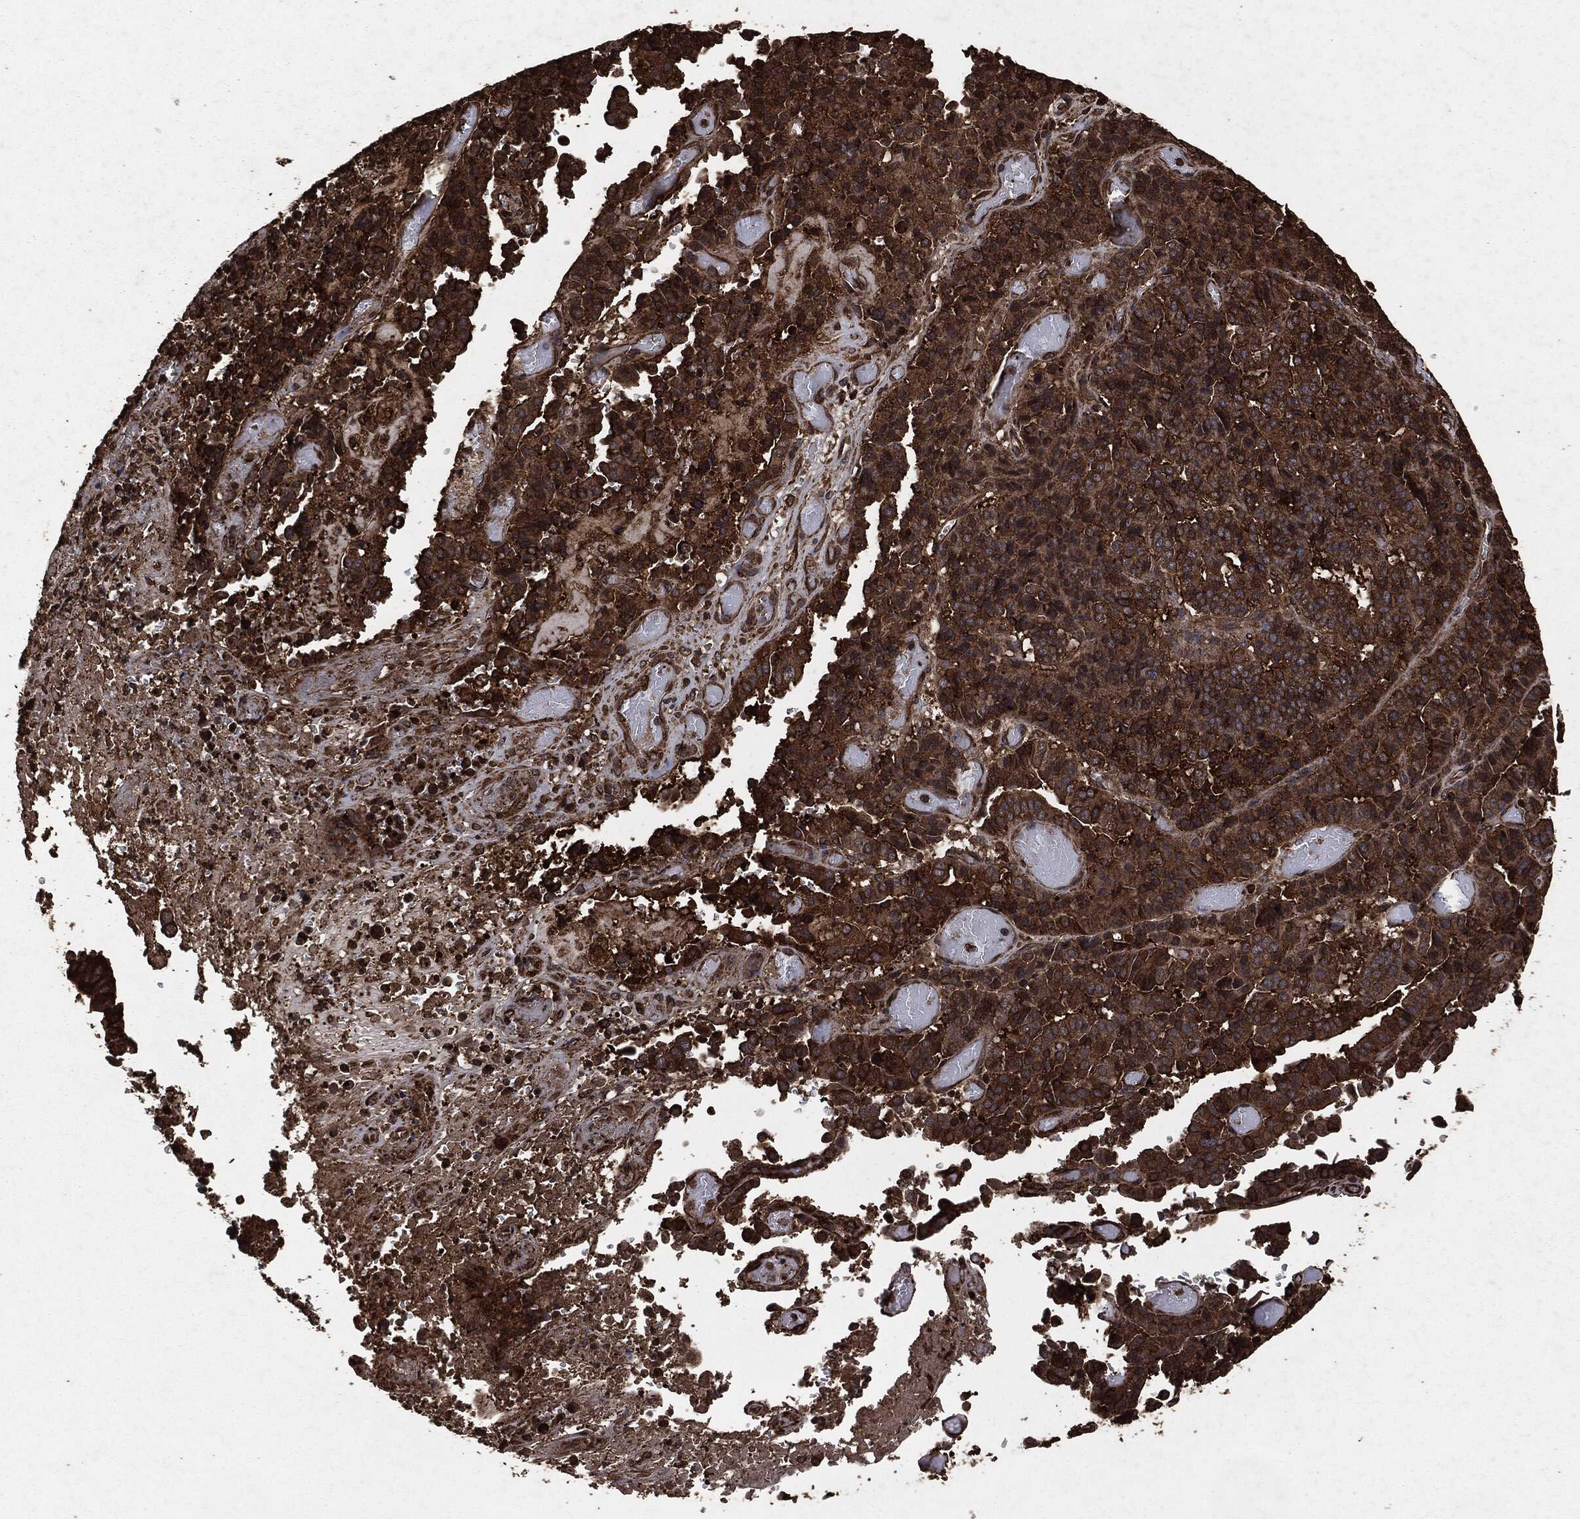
{"staining": {"intensity": "strong", "quantity": "25%-75%", "location": "cytoplasmic/membranous"}, "tissue": "stomach cancer", "cell_type": "Tumor cells", "image_type": "cancer", "snomed": [{"axis": "morphology", "description": "Adenocarcinoma, NOS"}, {"axis": "topography", "description": "Stomach"}], "caption": "Tumor cells reveal high levels of strong cytoplasmic/membranous expression in about 25%-75% of cells in stomach adenocarcinoma.", "gene": "HRAS", "patient": {"sex": "male", "age": 48}}